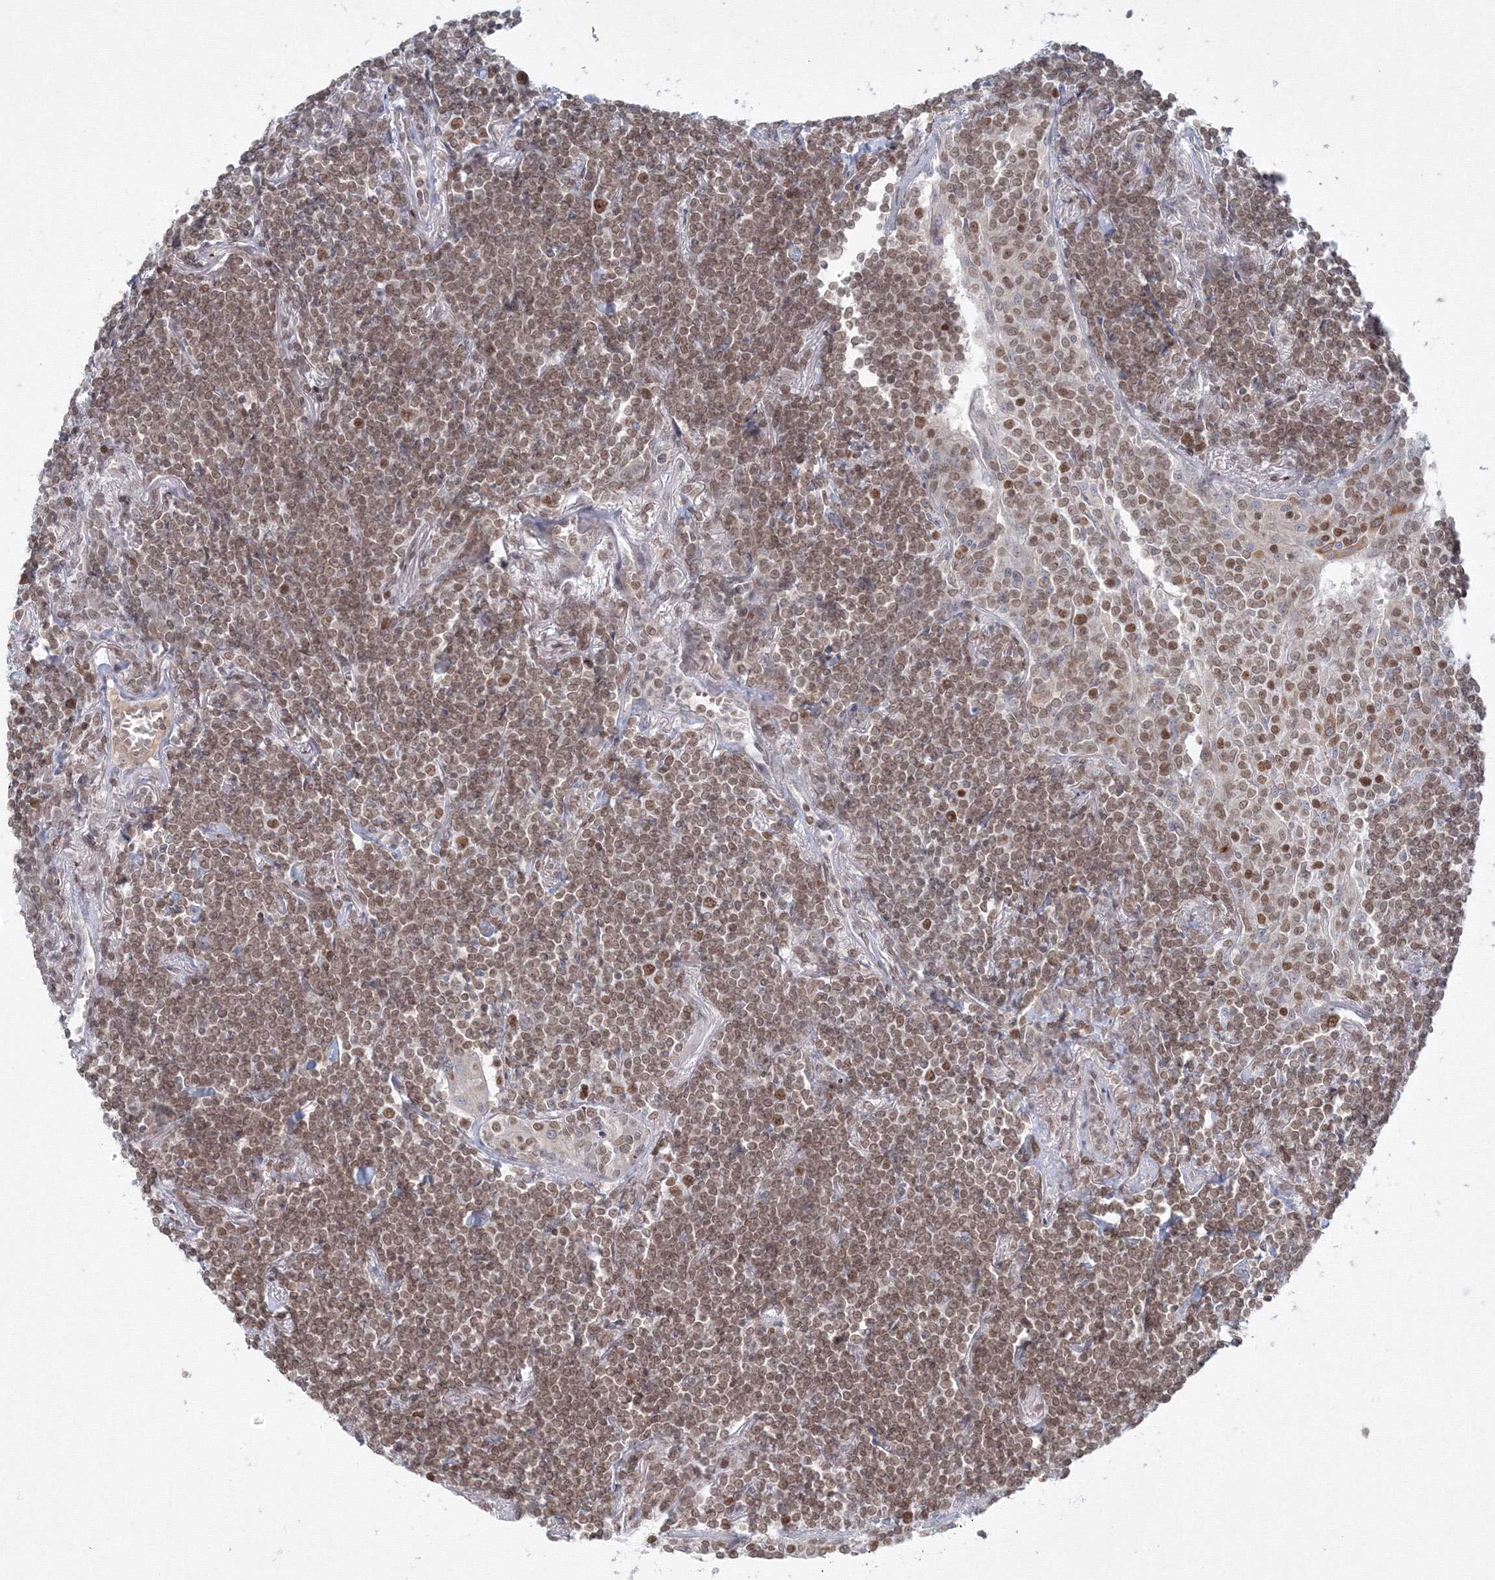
{"staining": {"intensity": "weak", "quantity": ">75%", "location": "nuclear"}, "tissue": "lymphoma", "cell_type": "Tumor cells", "image_type": "cancer", "snomed": [{"axis": "morphology", "description": "Malignant lymphoma, non-Hodgkin's type, Low grade"}, {"axis": "topography", "description": "Lung"}], "caption": "Immunohistochemical staining of human lymphoma displays low levels of weak nuclear expression in about >75% of tumor cells.", "gene": "KIF4A", "patient": {"sex": "female", "age": 71}}